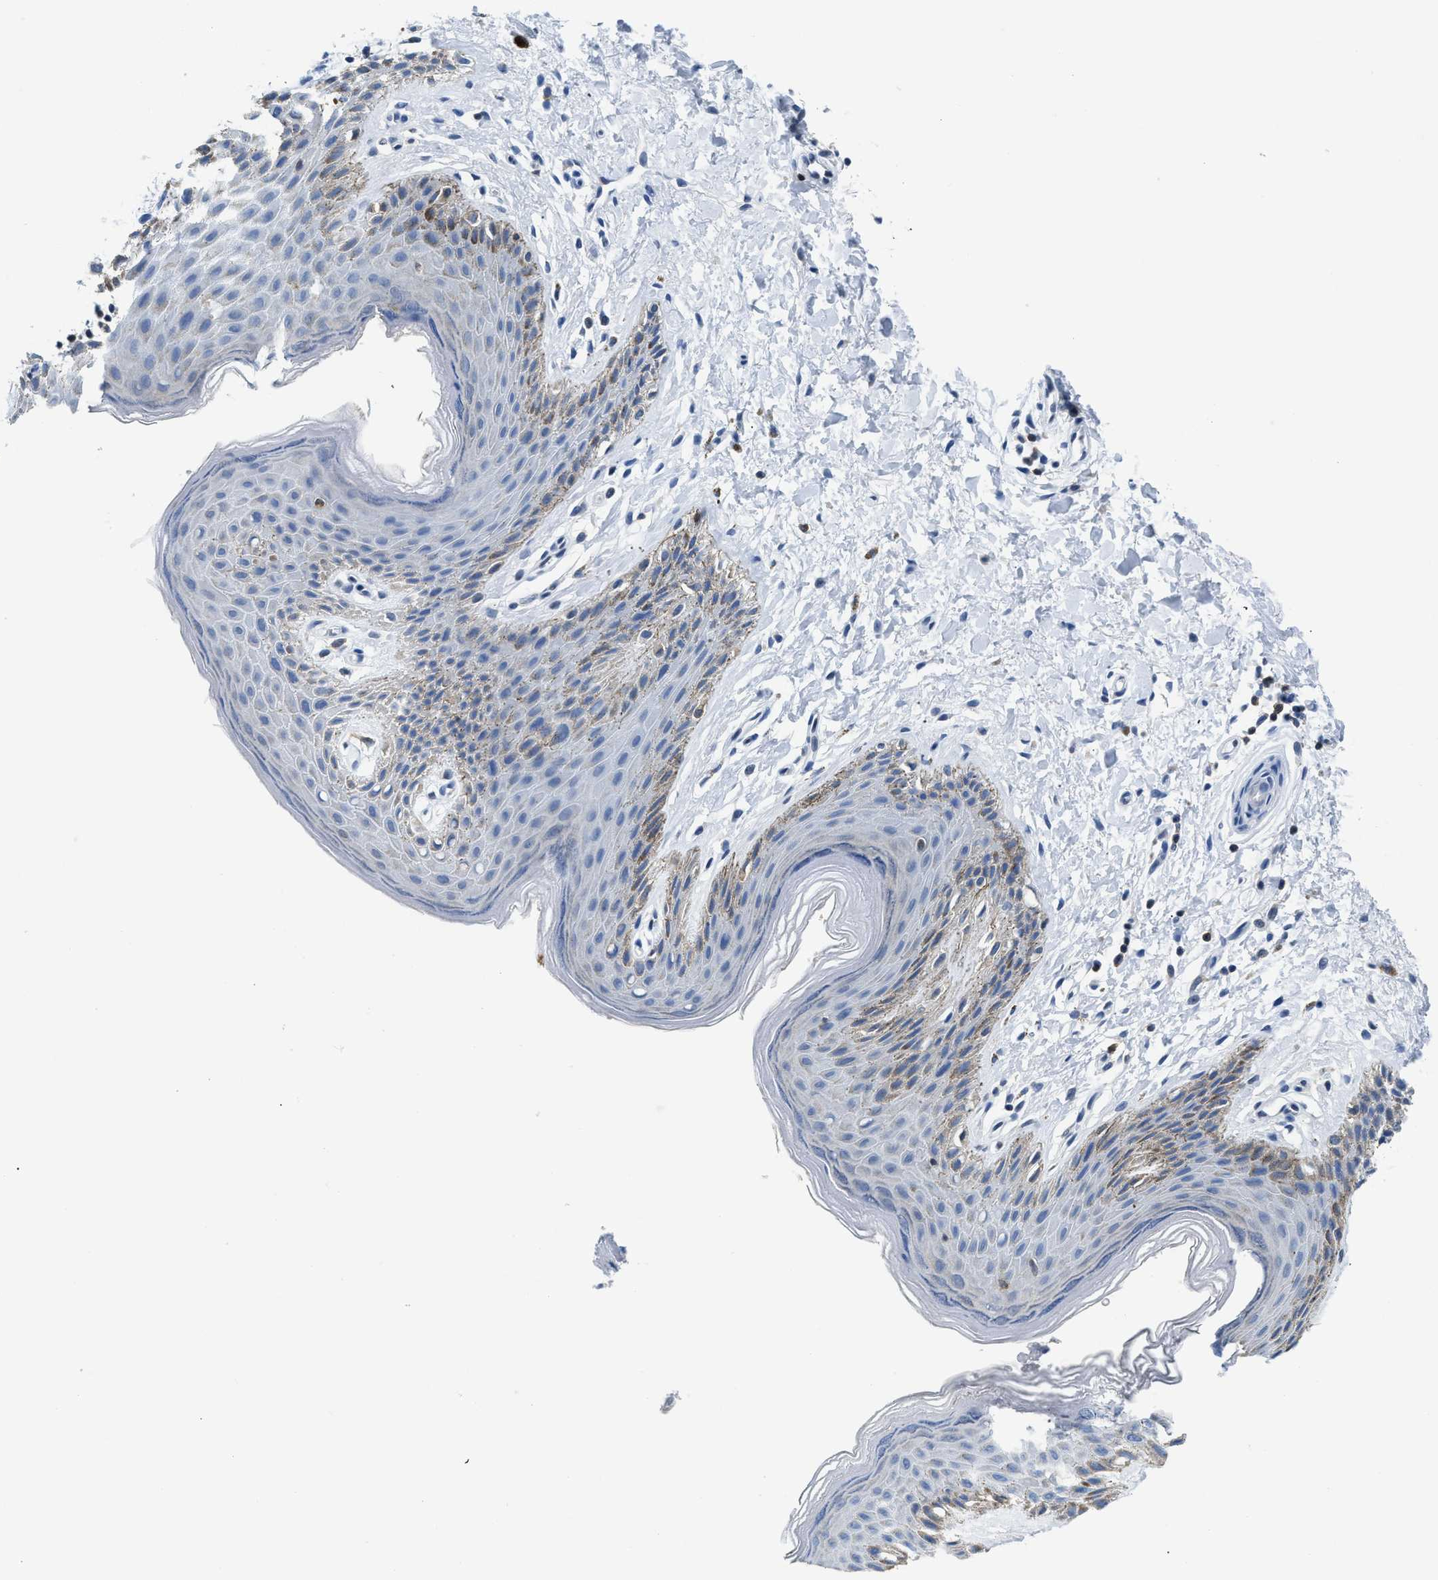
{"staining": {"intensity": "moderate", "quantity": "<25%", "location": "cytoplasmic/membranous"}, "tissue": "skin", "cell_type": "Epidermal cells", "image_type": "normal", "snomed": [{"axis": "morphology", "description": "Normal tissue, NOS"}, {"axis": "topography", "description": "Anal"}], "caption": "The immunohistochemical stain shows moderate cytoplasmic/membranous expression in epidermal cells of benign skin.", "gene": "NFATC2", "patient": {"sex": "male", "age": 44}}